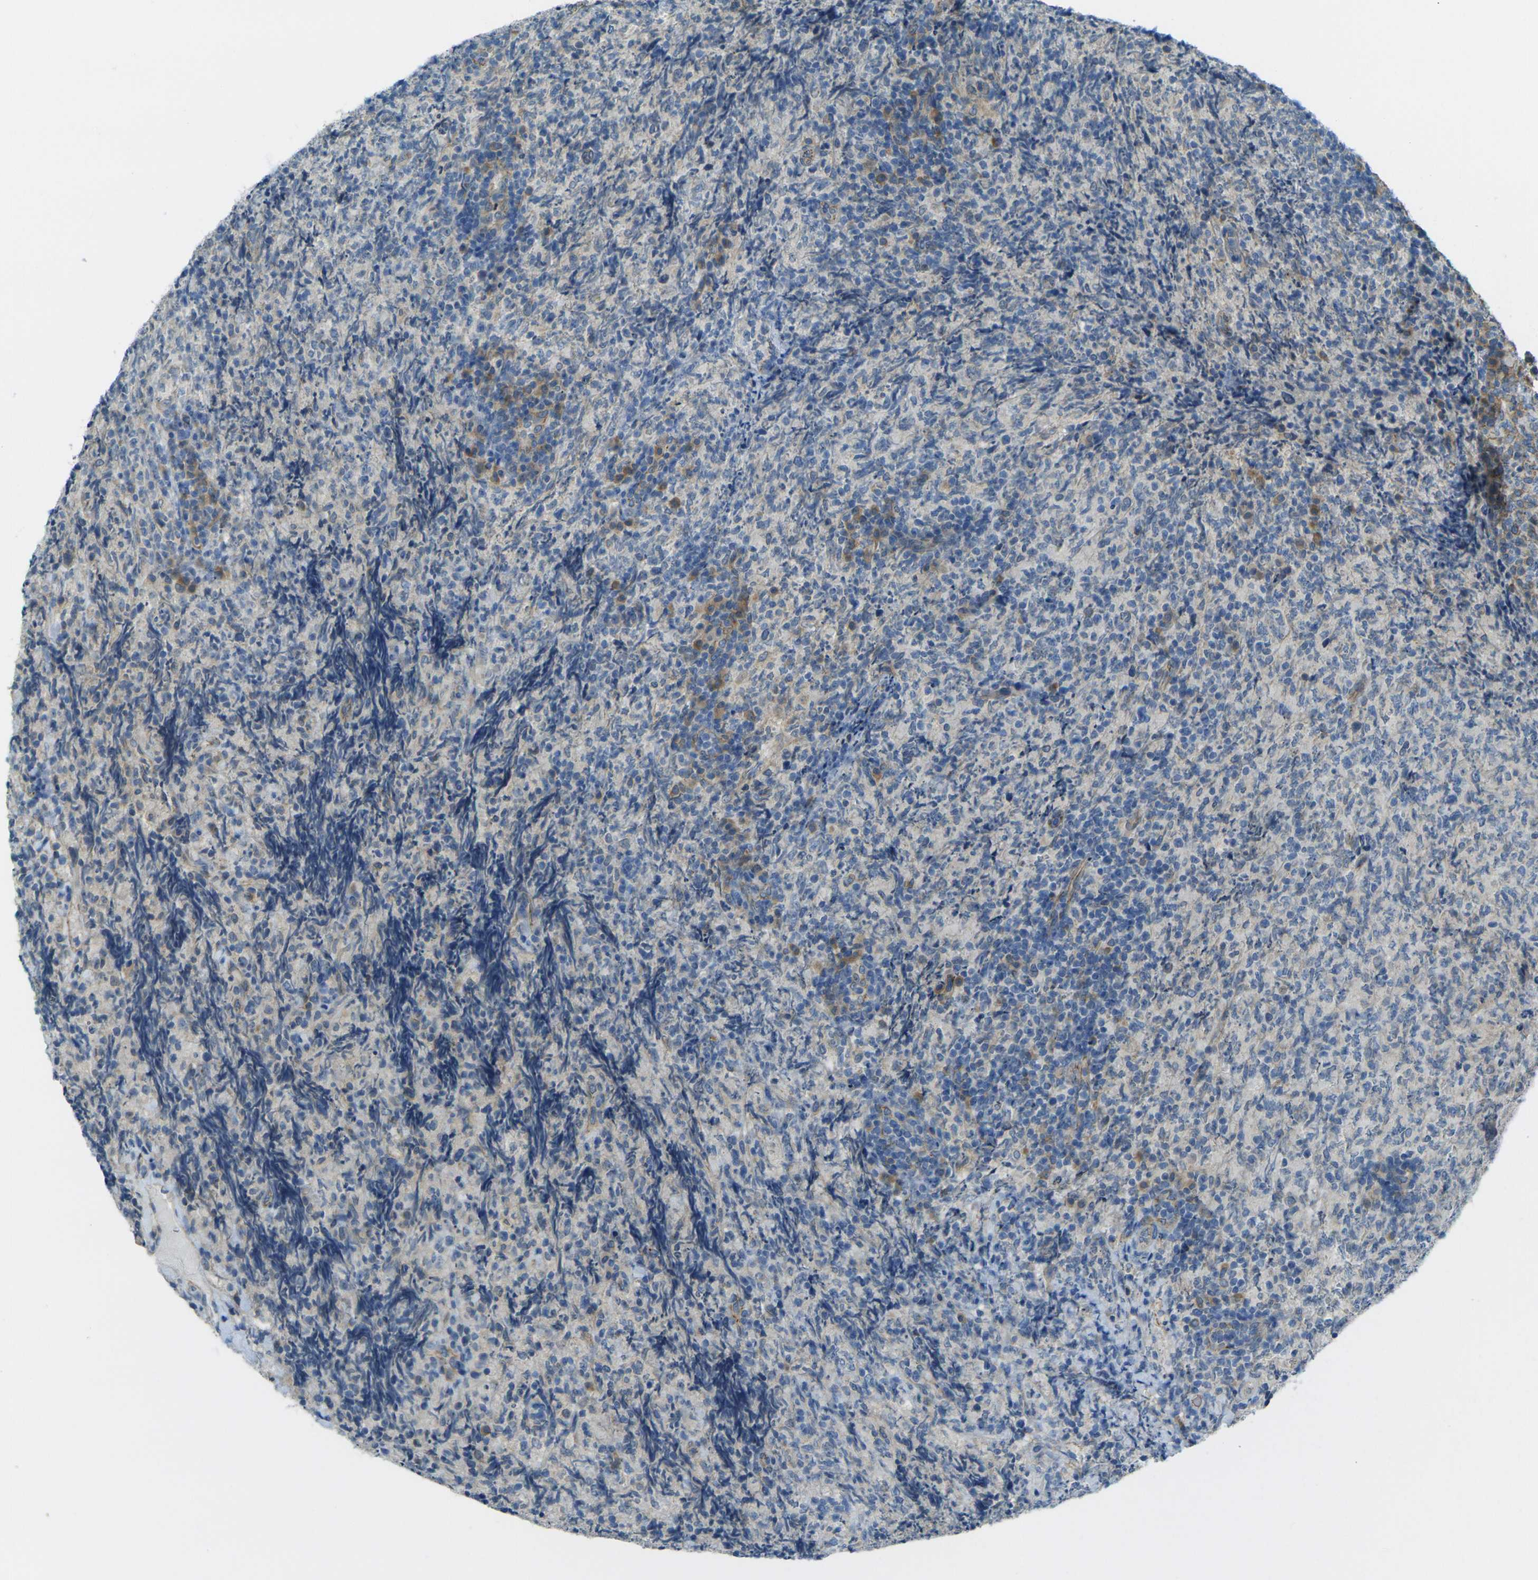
{"staining": {"intensity": "negative", "quantity": "none", "location": "none"}, "tissue": "lymphoma", "cell_type": "Tumor cells", "image_type": "cancer", "snomed": [{"axis": "morphology", "description": "Malignant lymphoma, non-Hodgkin's type, High grade"}, {"axis": "topography", "description": "Tonsil"}], "caption": "A high-resolution image shows immunohistochemistry (IHC) staining of high-grade malignant lymphoma, non-Hodgkin's type, which displays no significant expression in tumor cells.", "gene": "RHBDD1", "patient": {"sex": "female", "age": 36}}